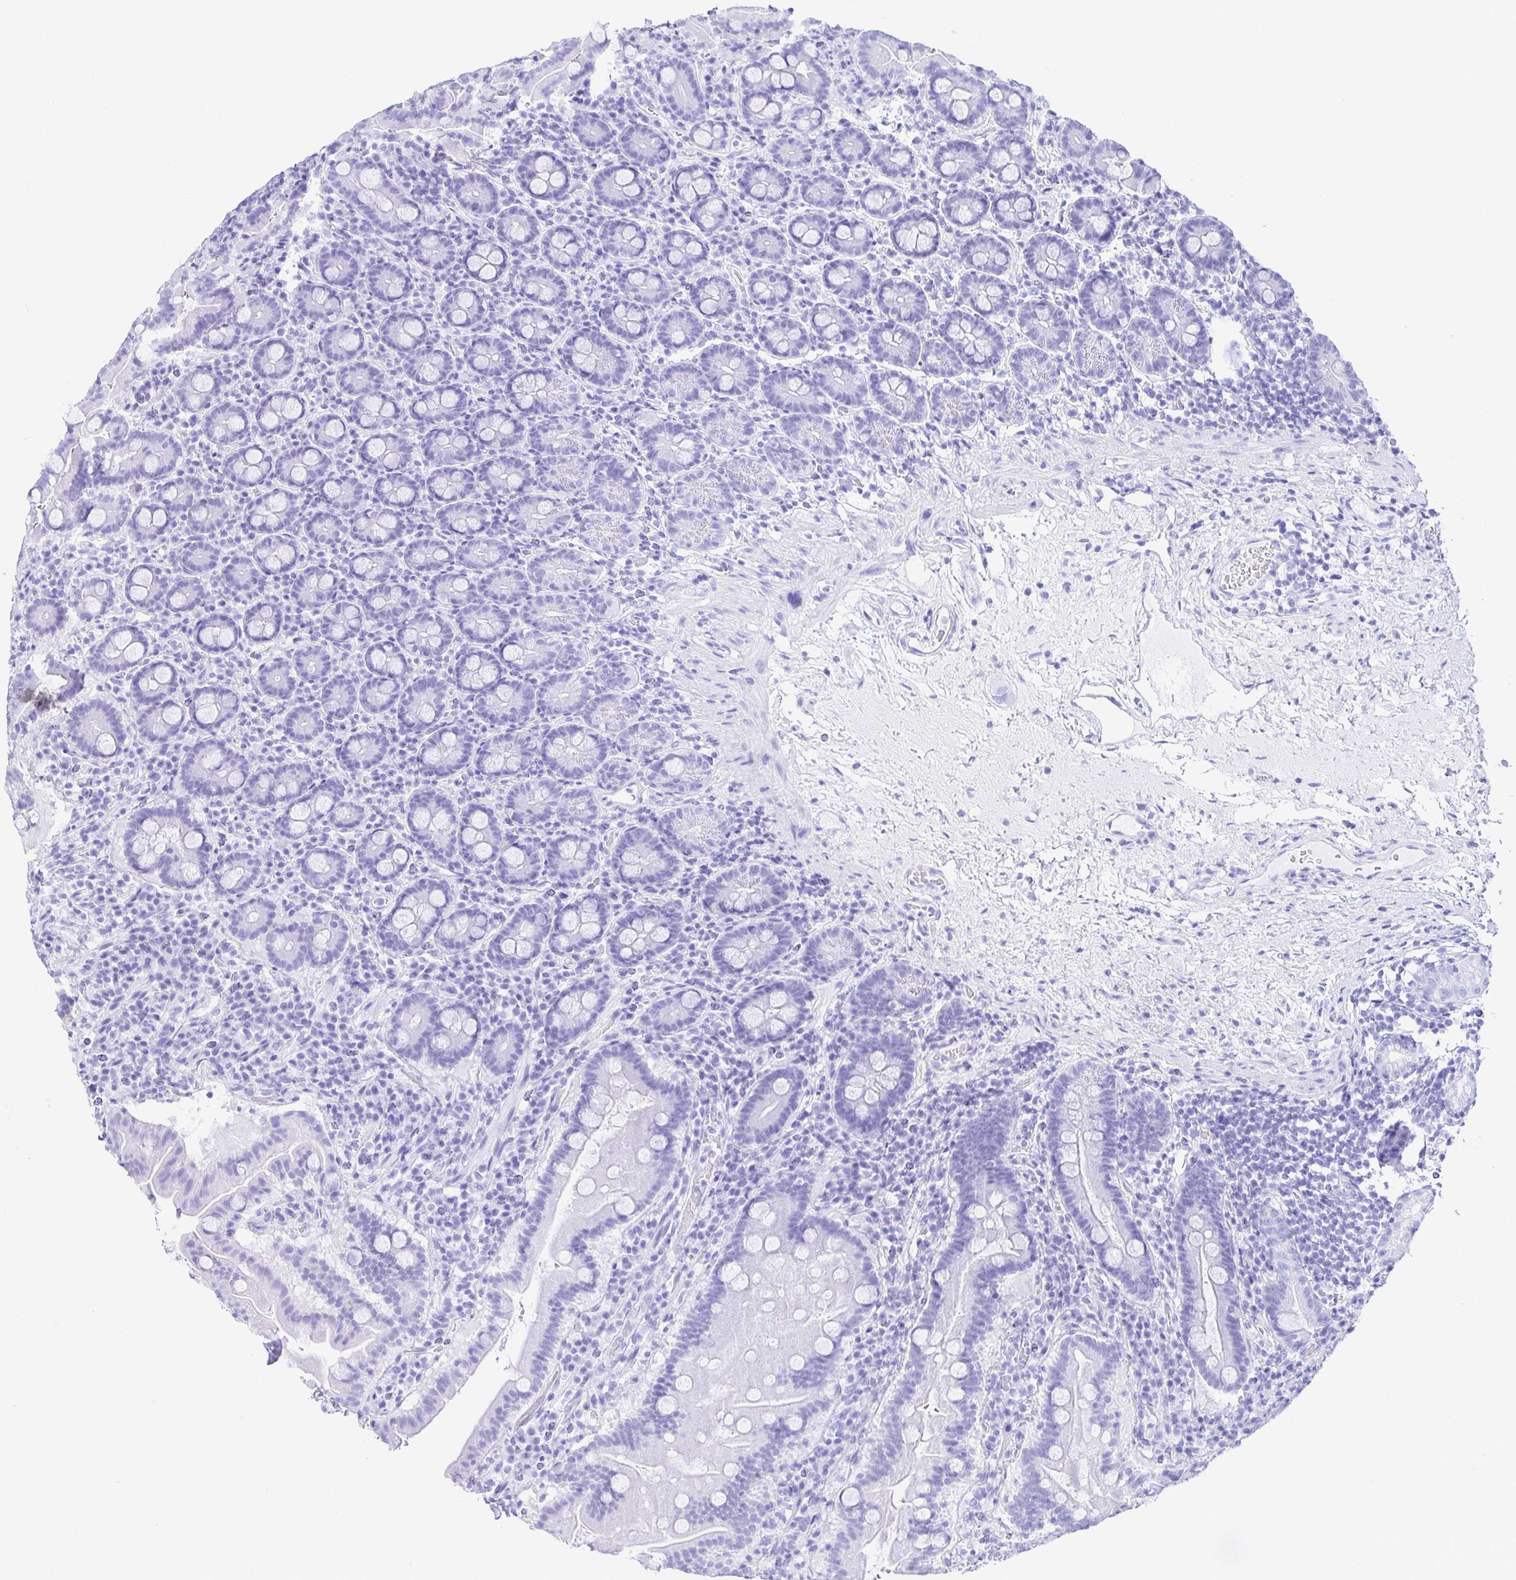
{"staining": {"intensity": "negative", "quantity": "none", "location": "none"}, "tissue": "small intestine", "cell_type": "Glandular cells", "image_type": "normal", "snomed": [{"axis": "morphology", "description": "Normal tissue, NOS"}, {"axis": "topography", "description": "Small intestine"}], "caption": "A micrograph of human small intestine is negative for staining in glandular cells. Nuclei are stained in blue.", "gene": "EZHIP", "patient": {"sex": "male", "age": 26}}